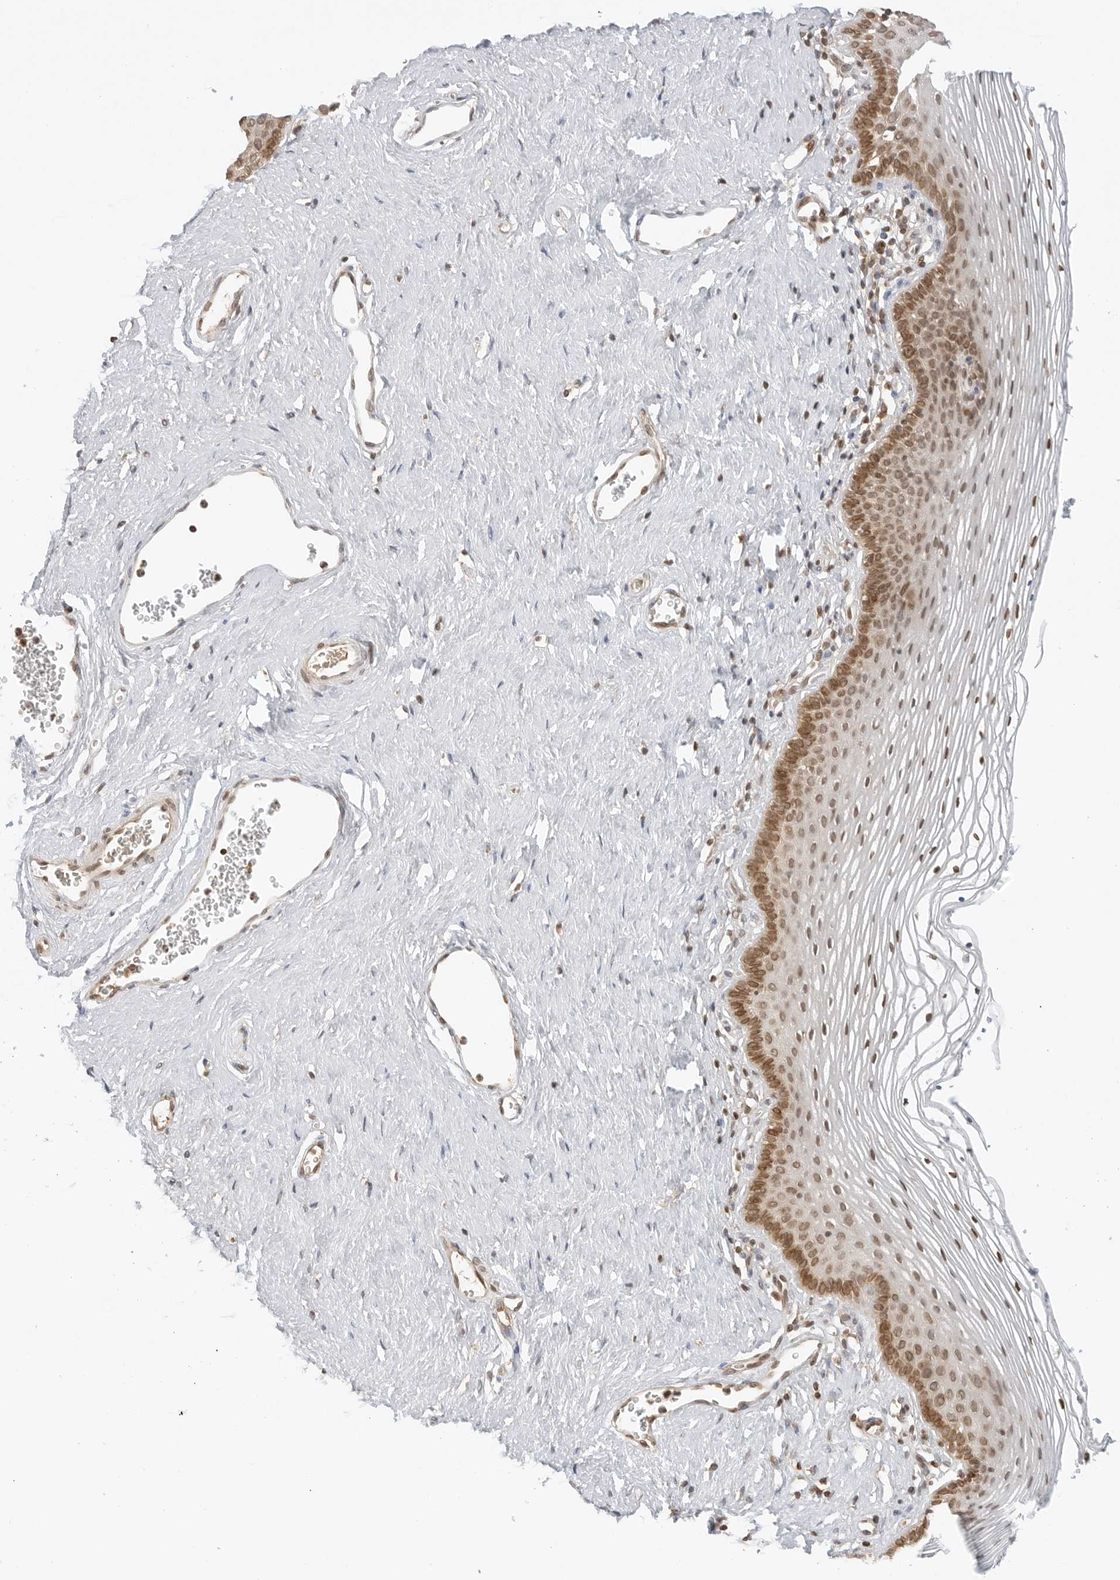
{"staining": {"intensity": "moderate", "quantity": ">75%", "location": "cytoplasmic/membranous,nuclear"}, "tissue": "vagina", "cell_type": "Squamous epithelial cells", "image_type": "normal", "snomed": [{"axis": "morphology", "description": "Normal tissue, NOS"}, {"axis": "topography", "description": "Vagina"}], "caption": "Protein analysis of benign vagina shows moderate cytoplasmic/membranous,nuclear staining in approximately >75% of squamous epithelial cells.", "gene": "POLH", "patient": {"sex": "female", "age": 32}}